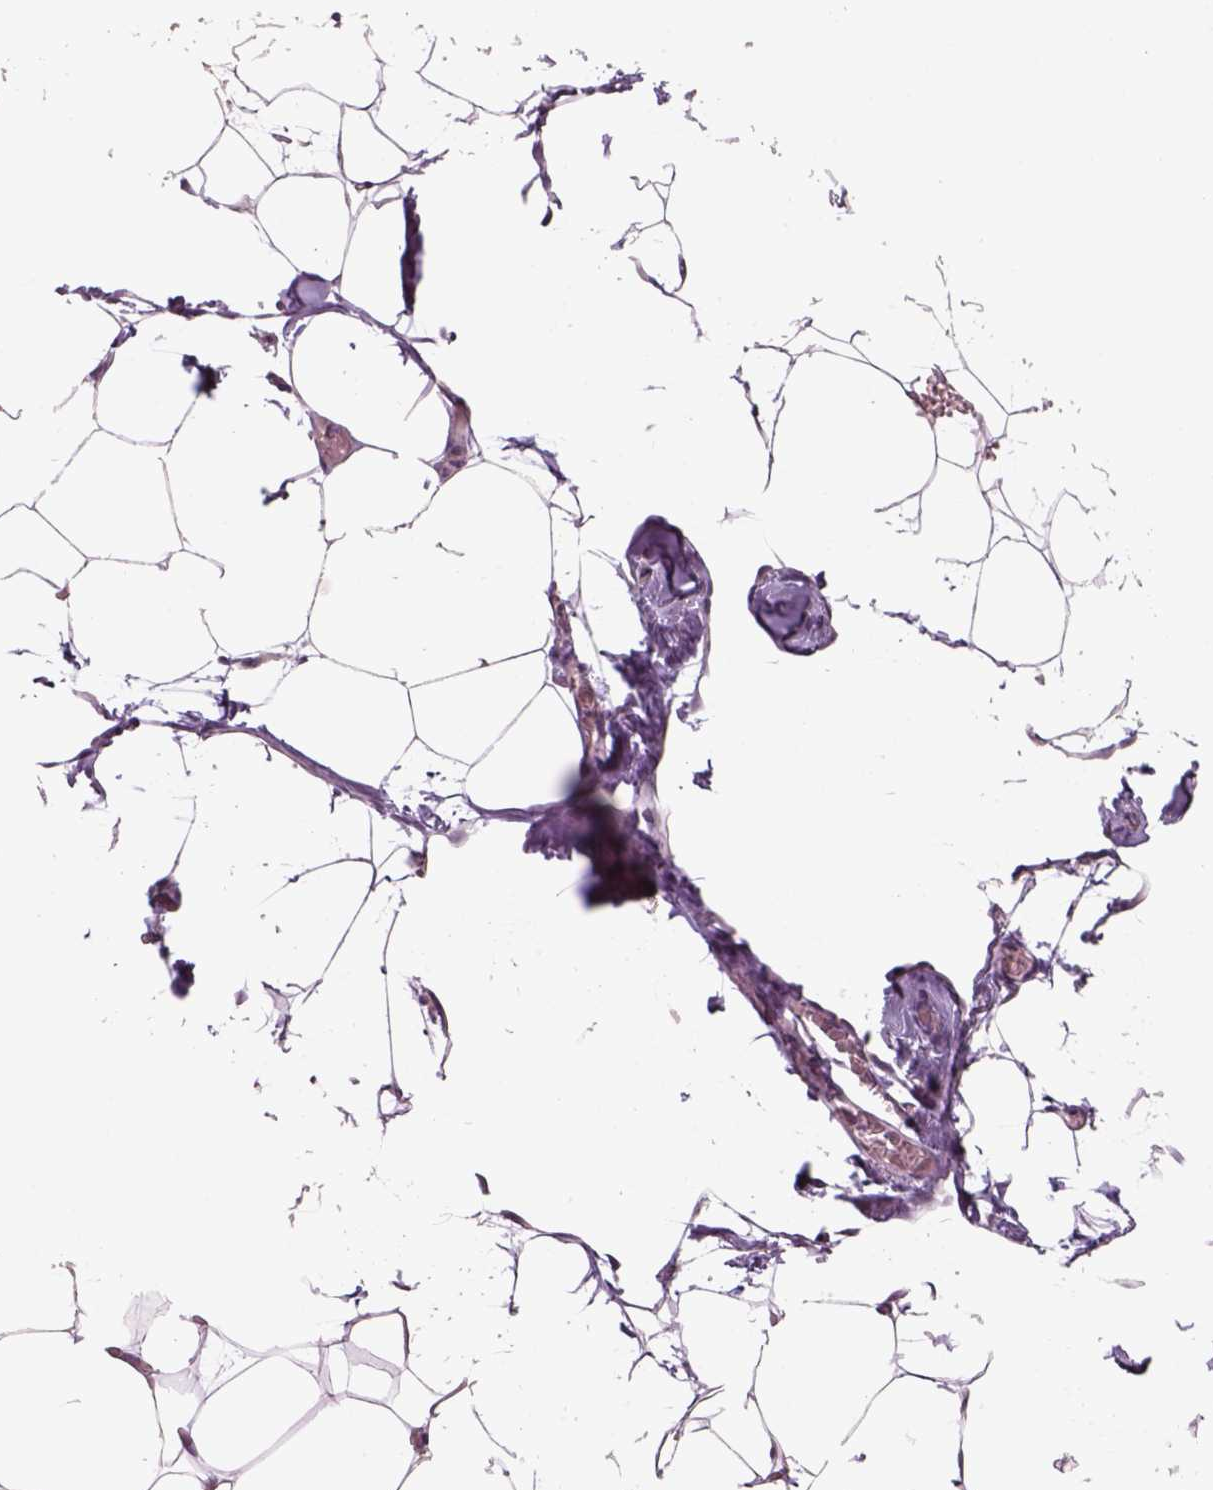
{"staining": {"intensity": "negative", "quantity": "none", "location": "none"}, "tissue": "adipose tissue", "cell_type": "Adipocytes", "image_type": "normal", "snomed": [{"axis": "morphology", "description": "Normal tissue, NOS"}, {"axis": "topography", "description": "Adipose tissue"}], "caption": "Immunohistochemistry of normal human adipose tissue shows no positivity in adipocytes. (Brightfield microscopy of DAB immunohistochemistry (IHC) at high magnification).", "gene": "PENK", "patient": {"sex": "male", "age": 57}}